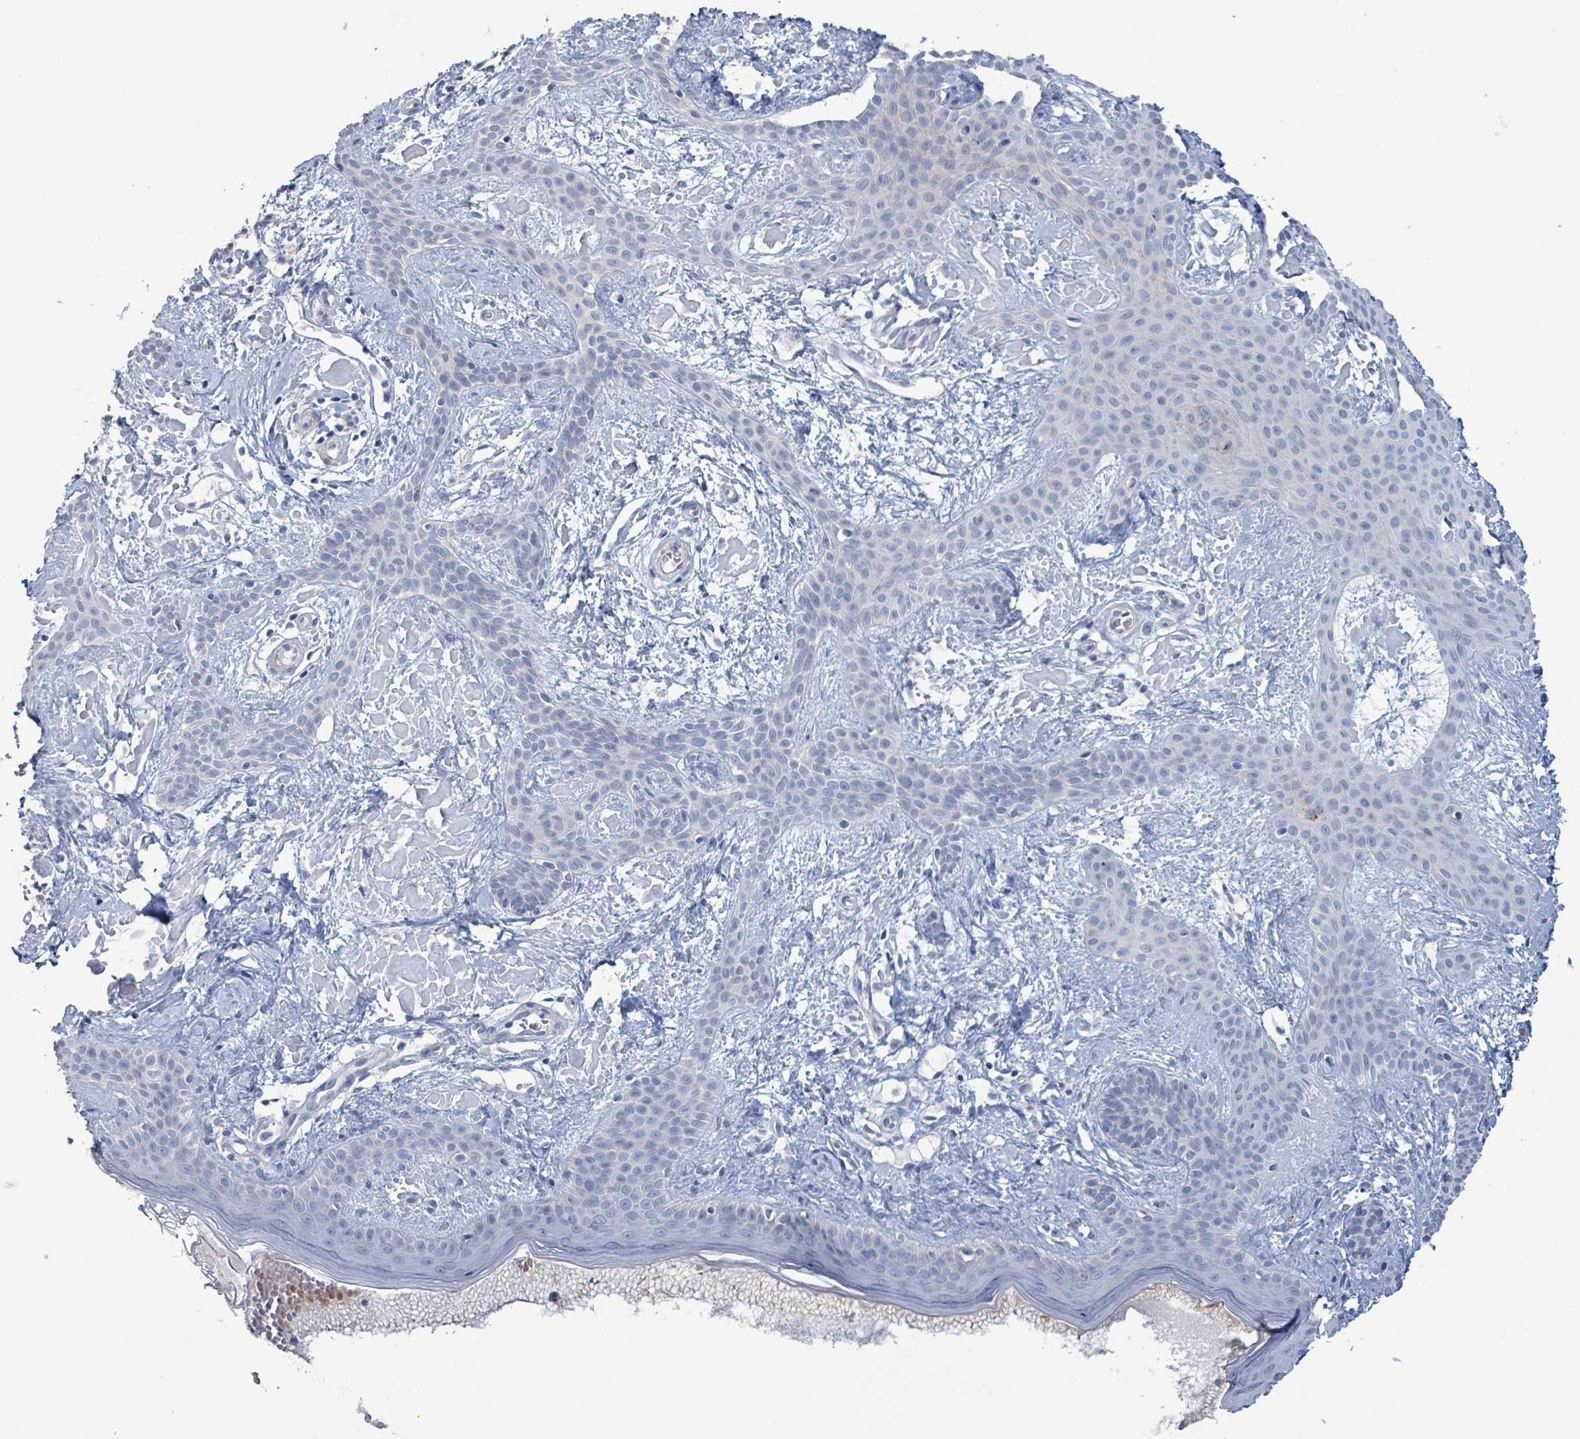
{"staining": {"intensity": "negative", "quantity": "none", "location": "none"}, "tissue": "skin cancer", "cell_type": "Tumor cells", "image_type": "cancer", "snomed": [{"axis": "morphology", "description": "Basal cell carcinoma"}, {"axis": "topography", "description": "Skin"}], "caption": "High power microscopy photomicrograph of an IHC histopathology image of skin cancer, revealing no significant staining in tumor cells.", "gene": "PKLR", "patient": {"sex": "male", "age": 78}}